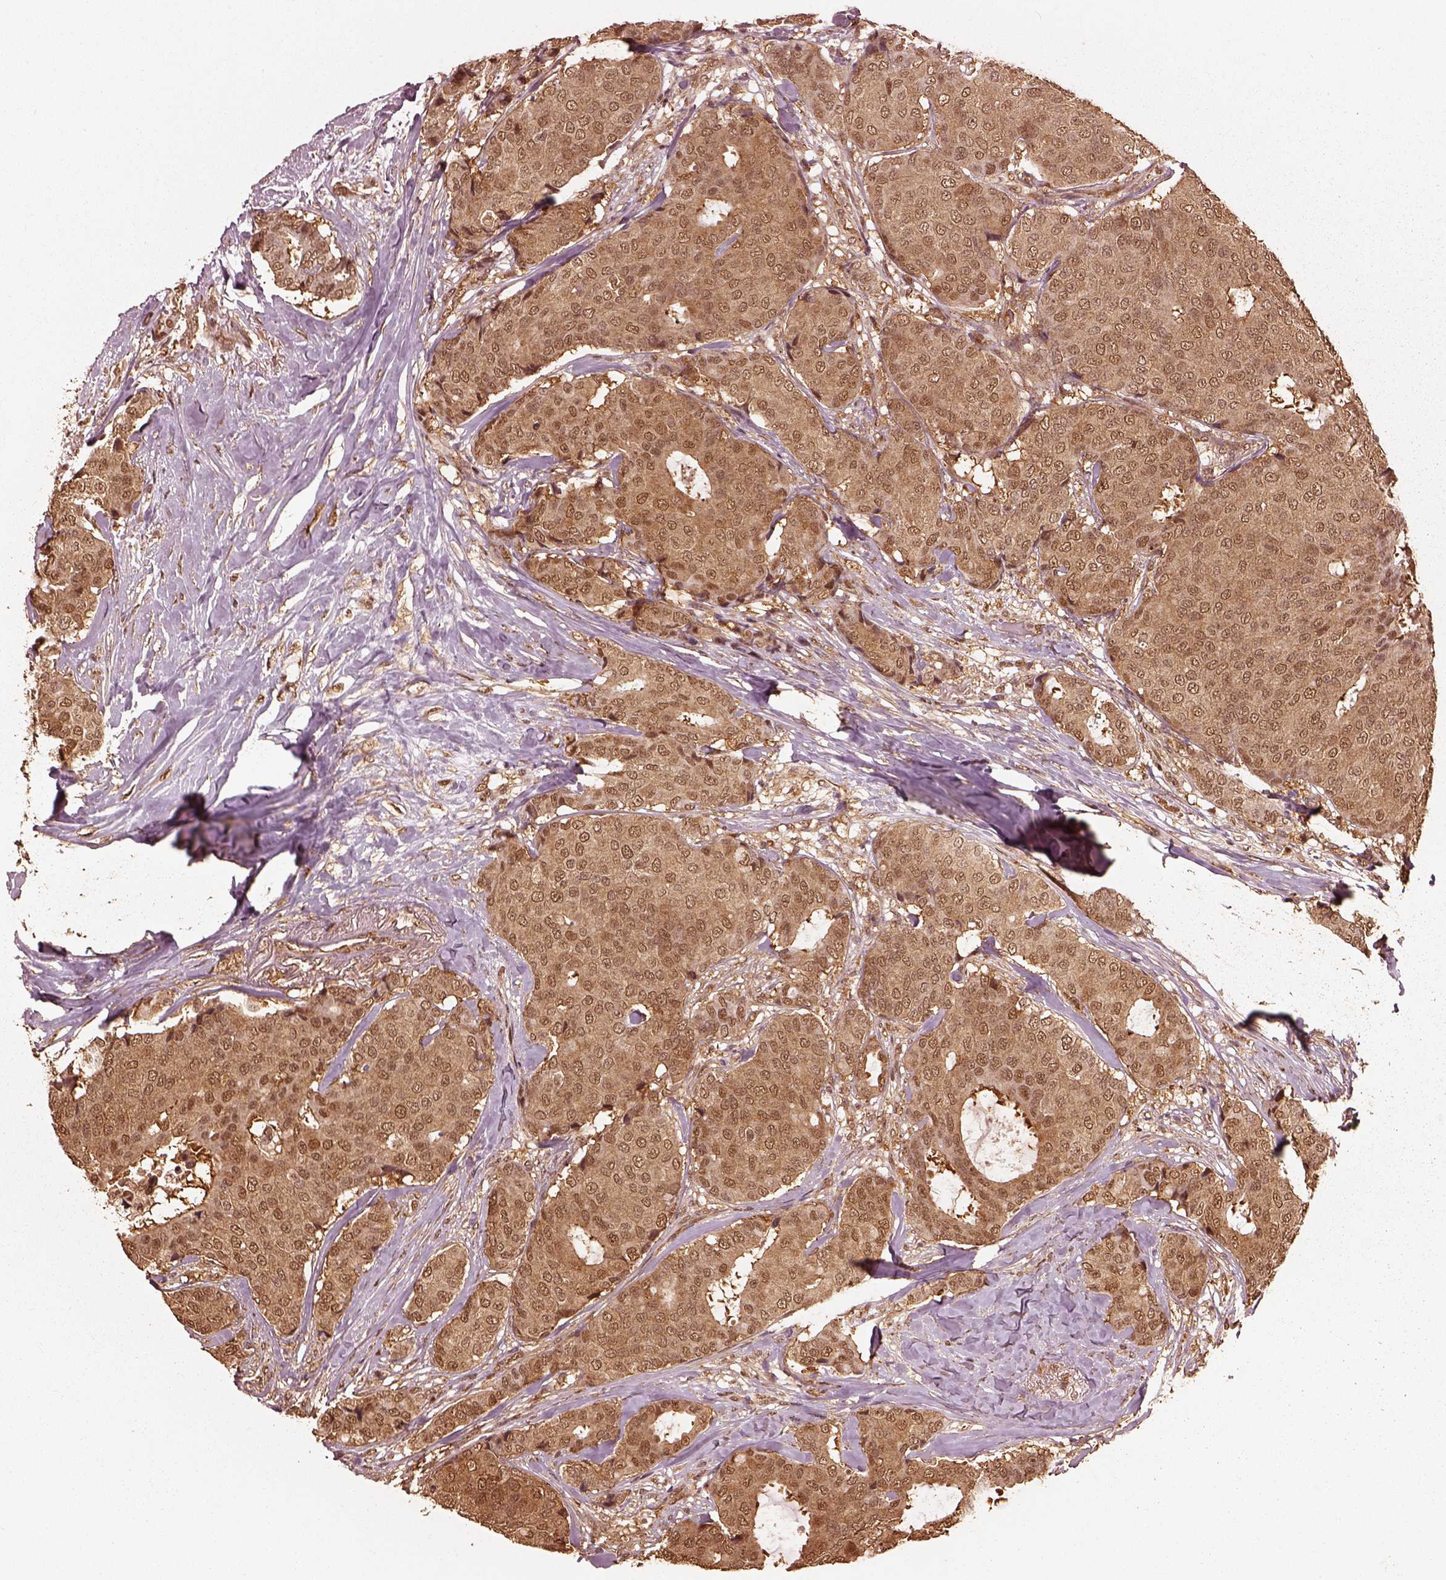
{"staining": {"intensity": "moderate", "quantity": ">75%", "location": "cytoplasmic/membranous,nuclear"}, "tissue": "breast cancer", "cell_type": "Tumor cells", "image_type": "cancer", "snomed": [{"axis": "morphology", "description": "Duct carcinoma"}, {"axis": "topography", "description": "Breast"}], "caption": "The immunohistochemical stain highlights moderate cytoplasmic/membranous and nuclear positivity in tumor cells of infiltrating ductal carcinoma (breast) tissue.", "gene": "PSMC5", "patient": {"sex": "female", "age": 75}}